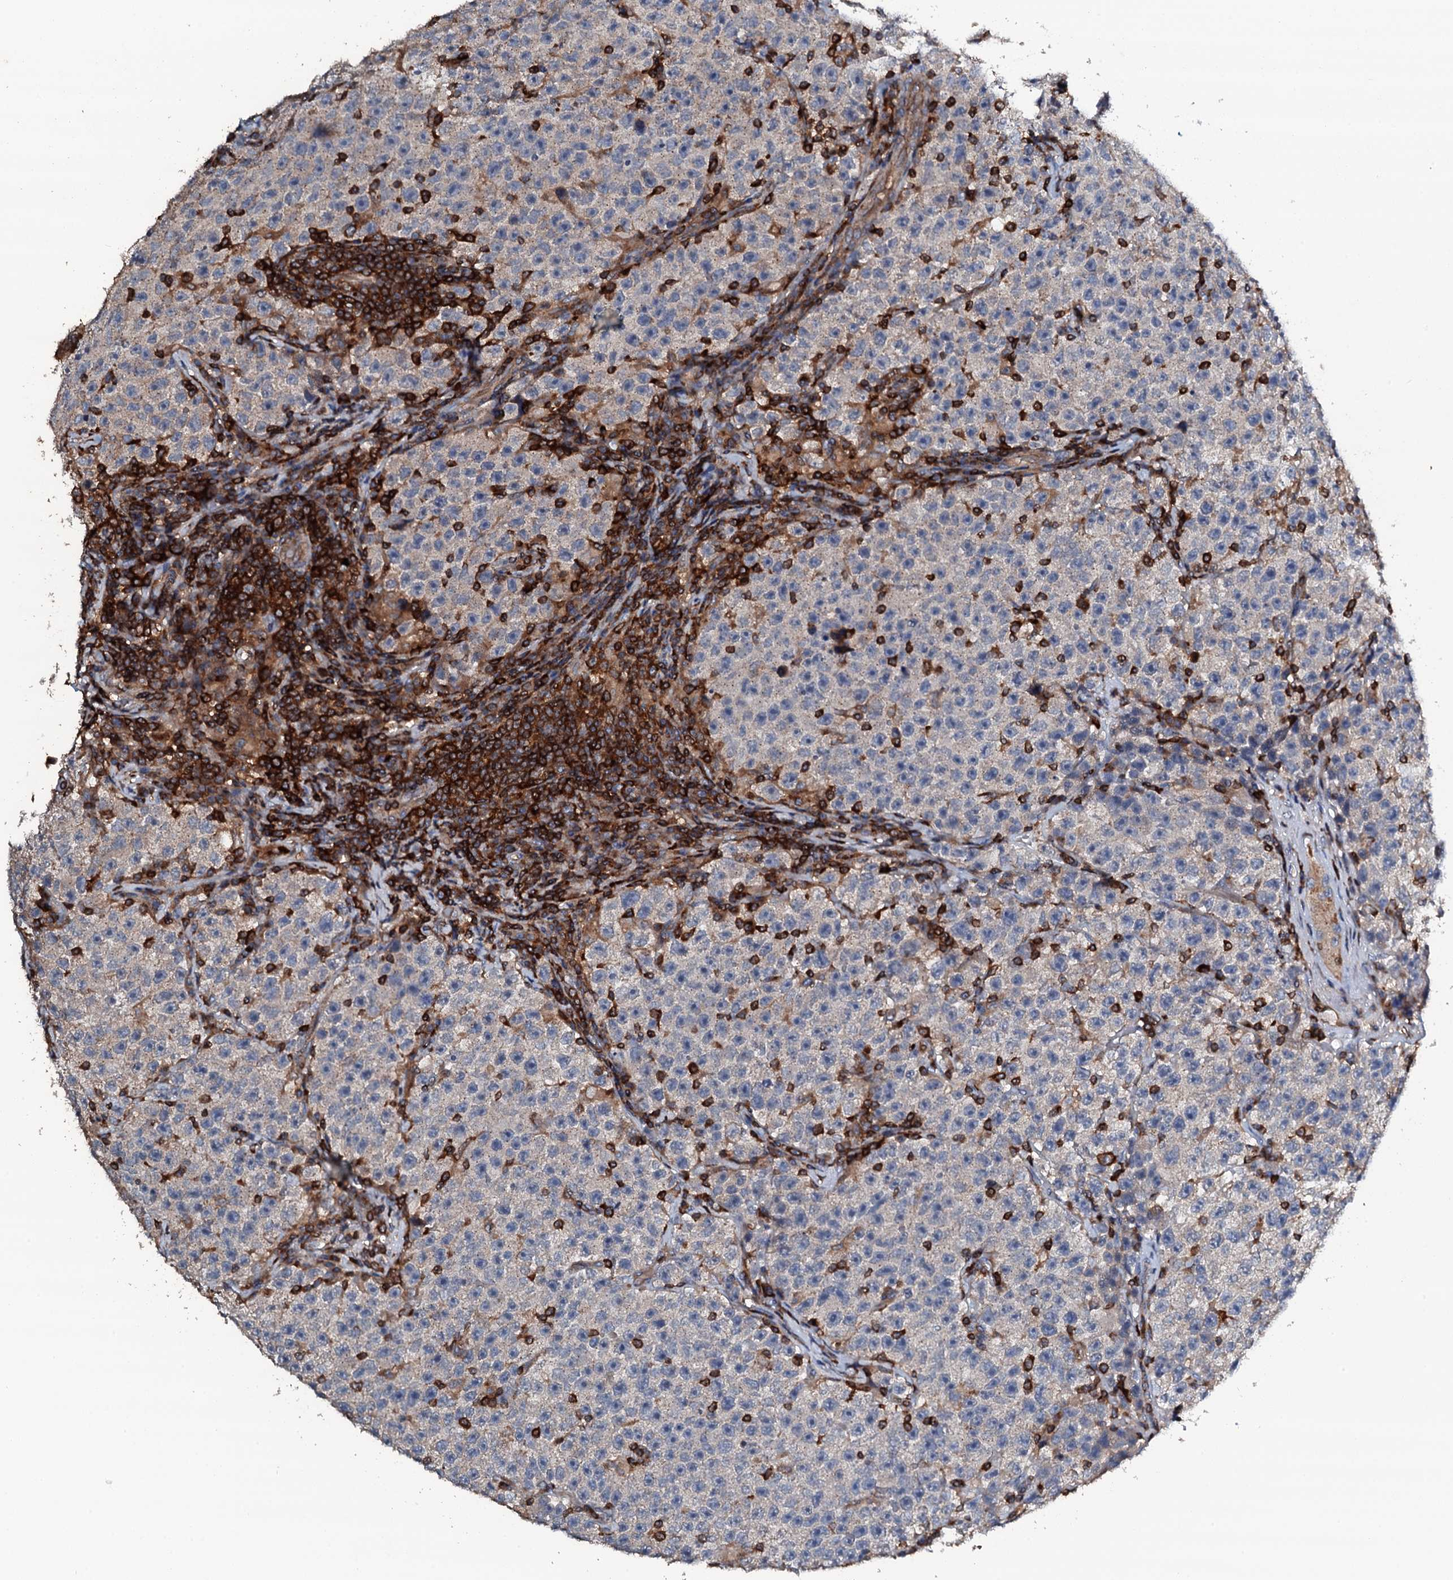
{"staining": {"intensity": "negative", "quantity": "none", "location": "none"}, "tissue": "testis cancer", "cell_type": "Tumor cells", "image_type": "cancer", "snomed": [{"axis": "morphology", "description": "Seminoma, NOS"}, {"axis": "topography", "description": "Testis"}], "caption": "Immunohistochemical staining of testis seminoma exhibits no significant staining in tumor cells.", "gene": "GRK2", "patient": {"sex": "male", "age": 22}}